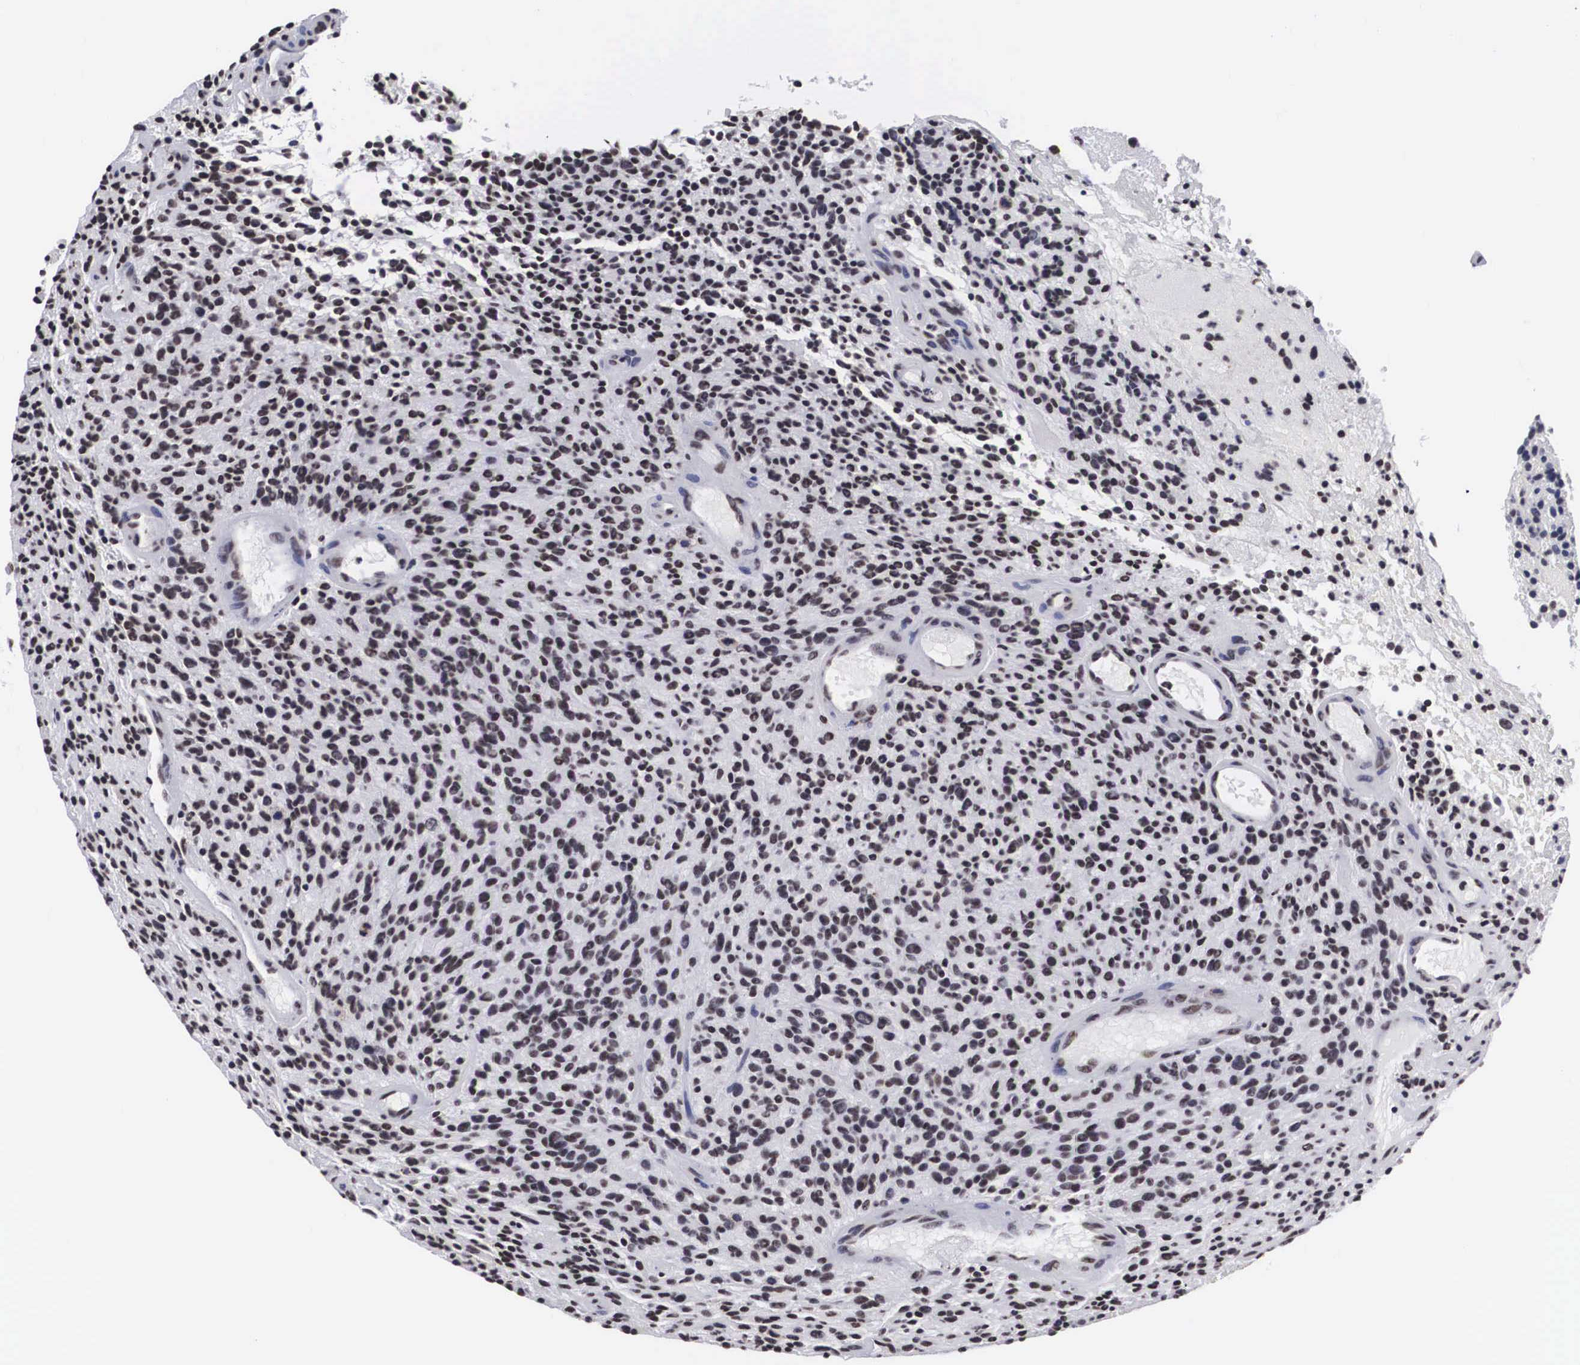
{"staining": {"intensity": "moderate", "quantity": ">75%", "location": "nuclear"}, "tissue": "glioma", "cell_type": "Tumor cells", "image_type": "cancer", "snomed": [{"axis": "morphology", "description": "Glioma, malignant, High grade"}, {"axis": "topography", "description": "Brain"}], "caption": "Moderate nuclear expression for a protein is appreciated in about >75% of tumor cells of glioma using immunohistochemistry.", "gene": "ACIN1", "patient": {"sex": "female", "age": 13}}